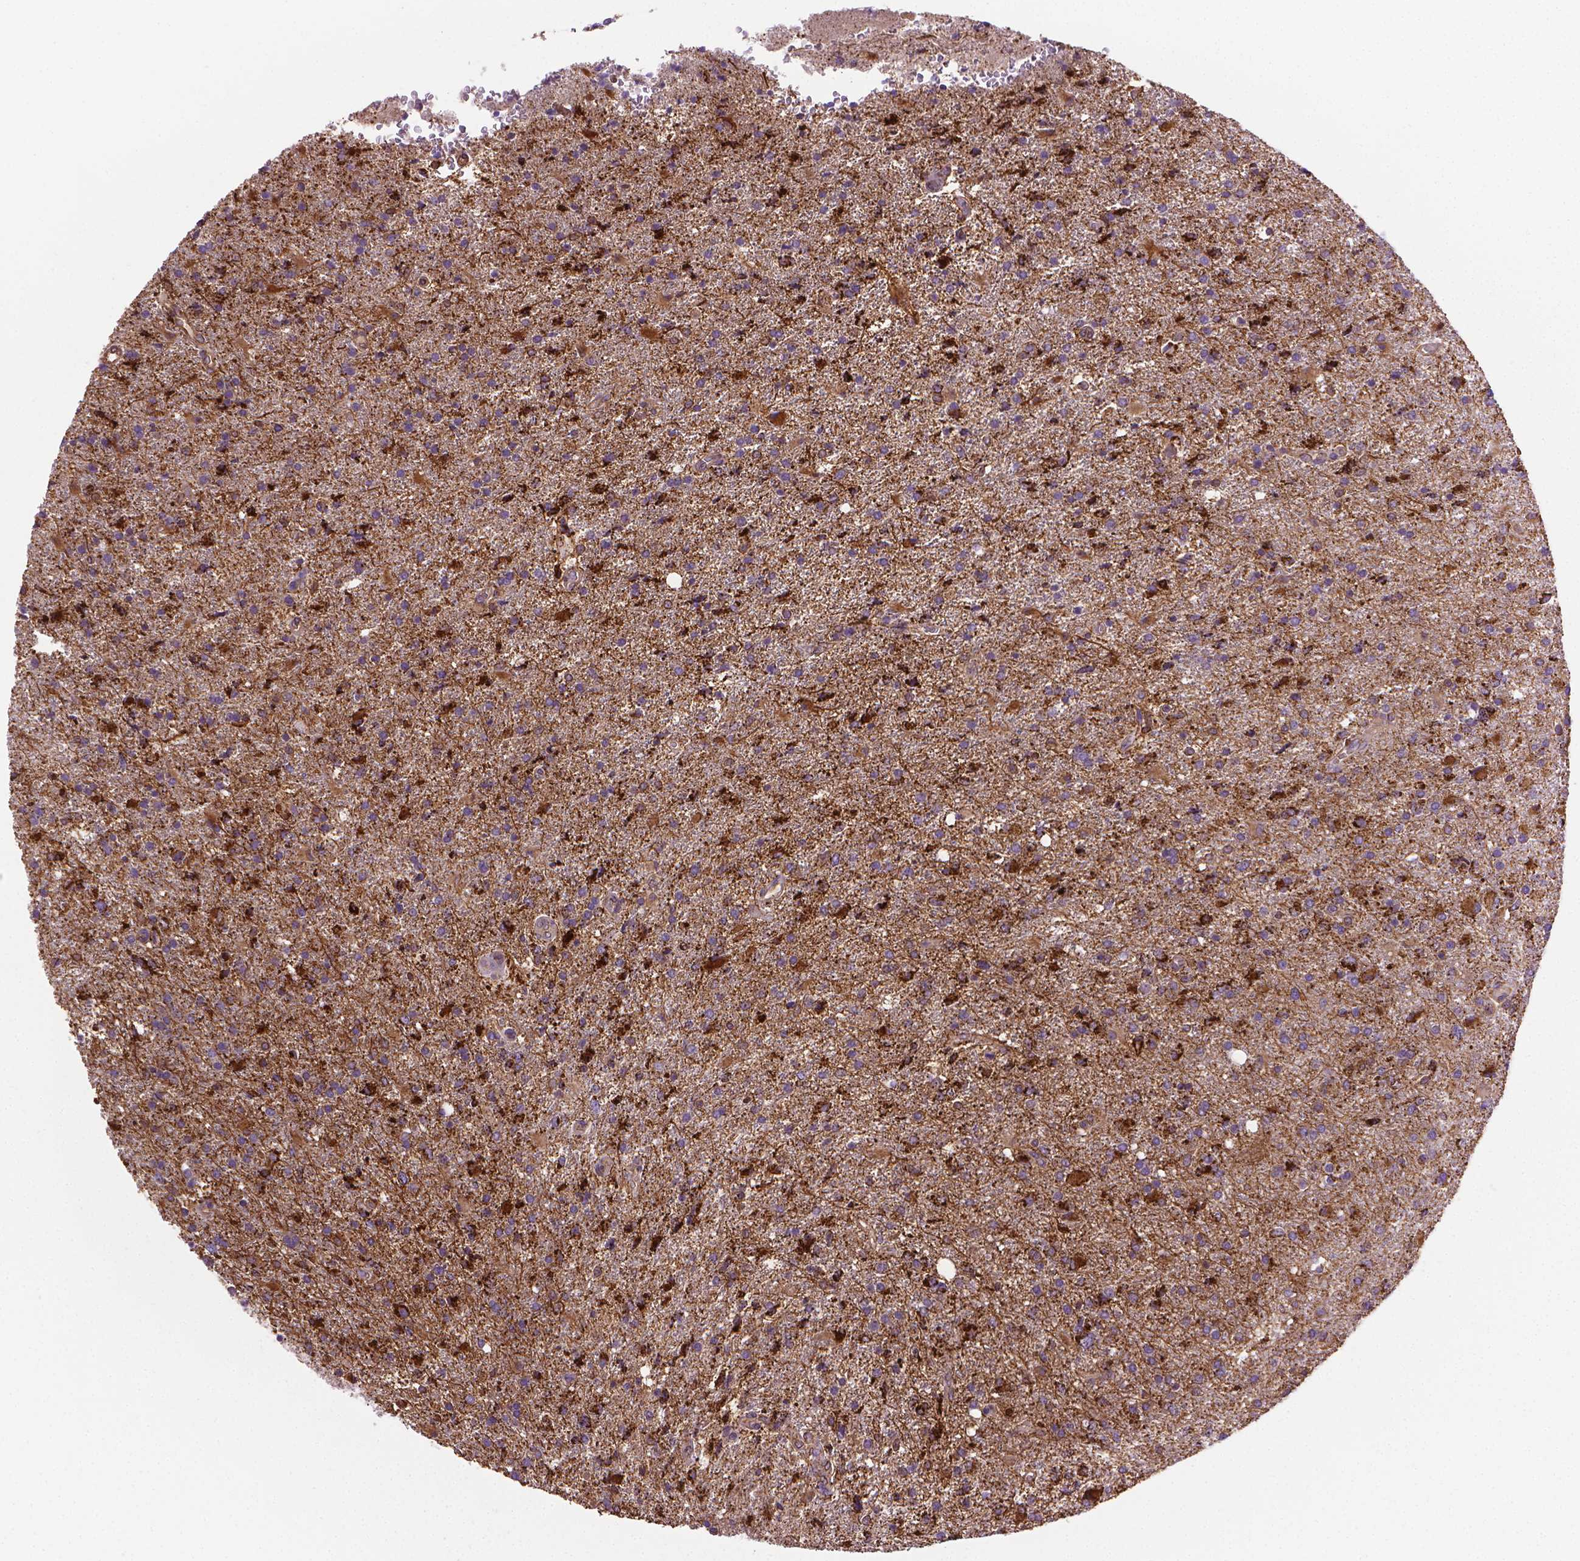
{"staining": {"intensity": "strong", "quantity": "<25%", "location": "cytoplasmic/membranous"}, "tissue": "glioma", "cell_type": "Tumor cells", "image_type": "cancer", "snomed": [{"axis": "morphology", "description": "Glioma, malignant, High grade"}, {"axis": "topography", "description": "Cerebral cortex"}], "caption": "DAB immunohistochemical staining of malignant glioma (high-grade) reveals strong cytoplasmic/membranous protein expression in about <25% of tumor cells.", "gene": "SLC51B", "patient": {"sex": "male", "age": 70}}